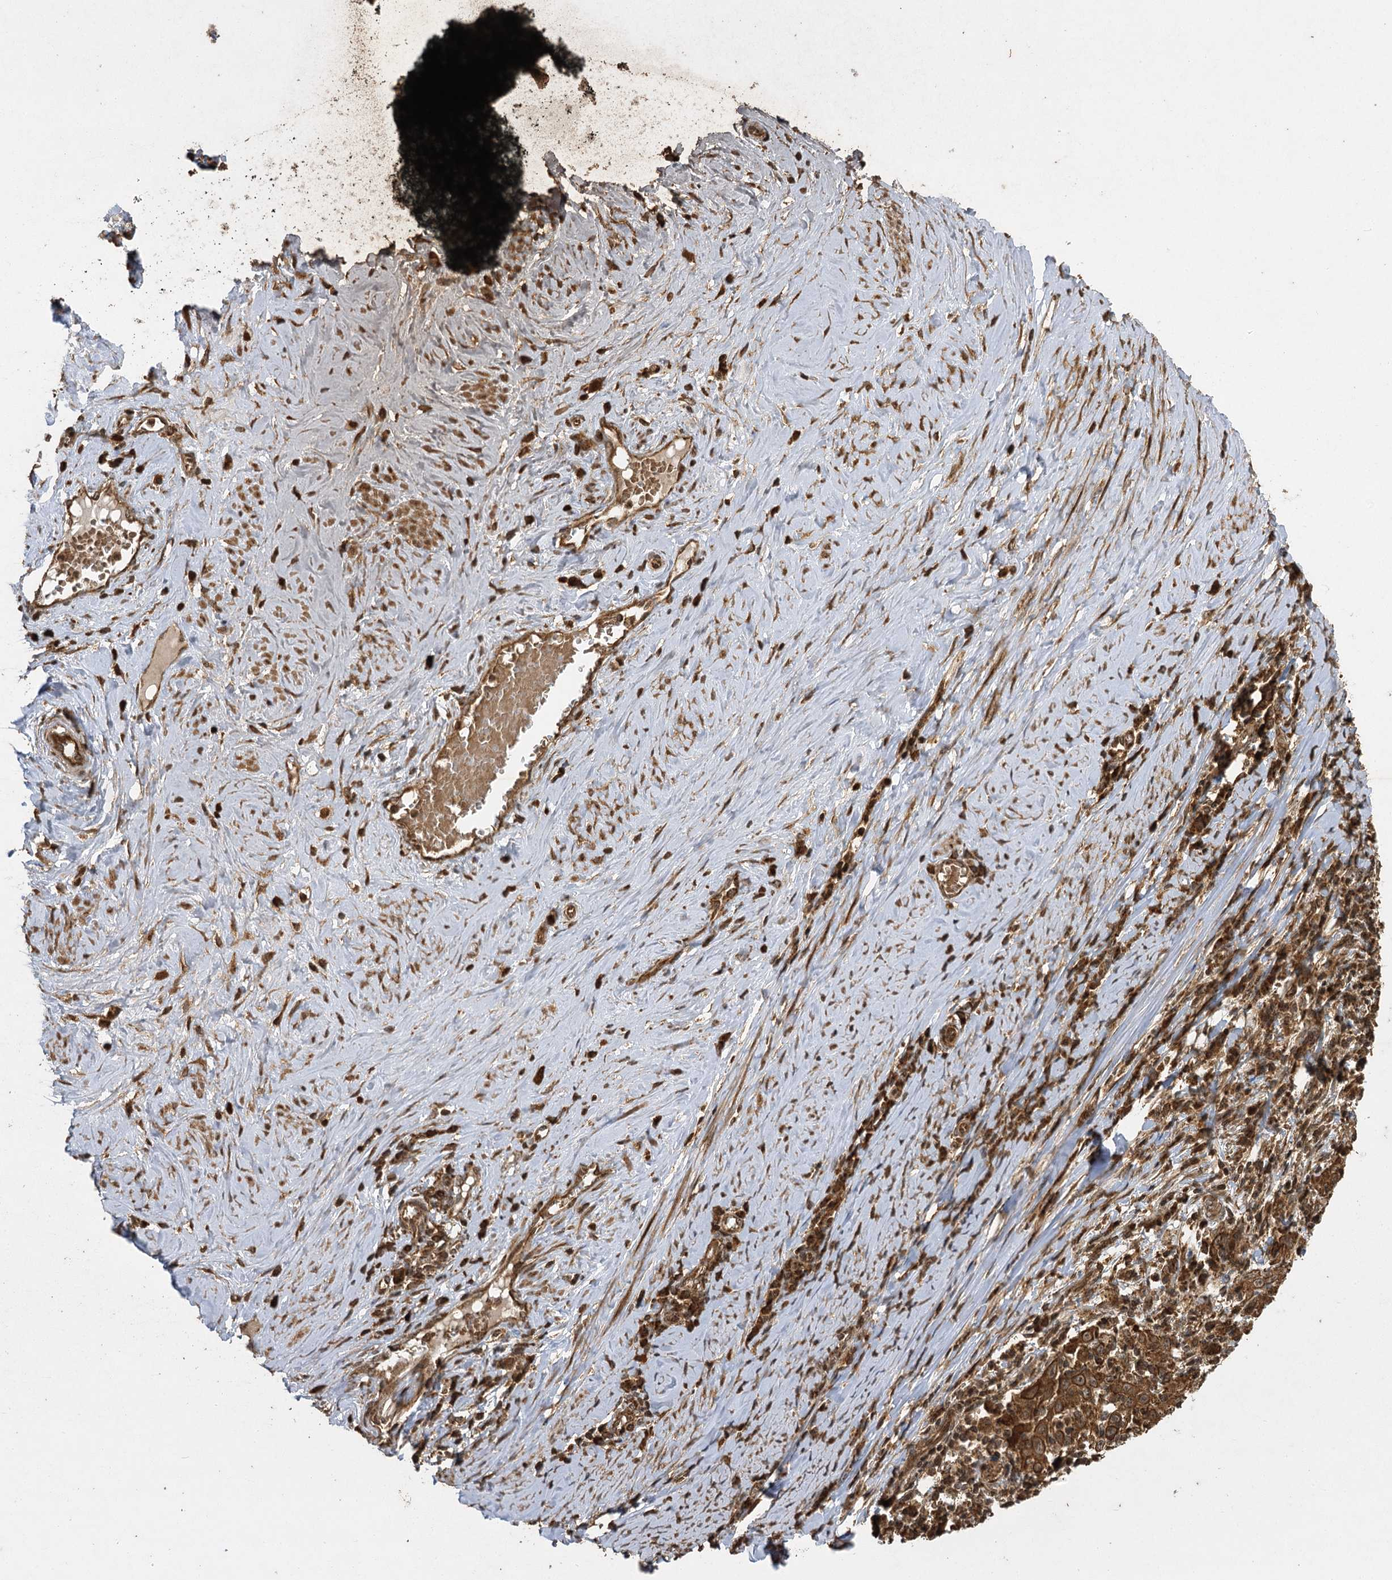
{"staining": {"intensity": "strong", "quantity": ">75%", "location": "cytoplasmic/membranous,nuclear"}, "tissue": "cervical cancer", "cell_type": "Tumor cells", "image_type": "cancer", "snomed": [{"axis": "morphology", "description": "Squamous cell carcinoma, NOS"}, {"axis": "topography", "description": "Cervix"}], "caption": "Immunohistochemical staining of human cervical cancer reveals strong cytoplasmic/membranous and nuclear protein staining in approximately >75% of tumor cells. Nuclei are stained in blue.", "gene": "IL11RA", "patient": {"sex": "female", "age": 46}}